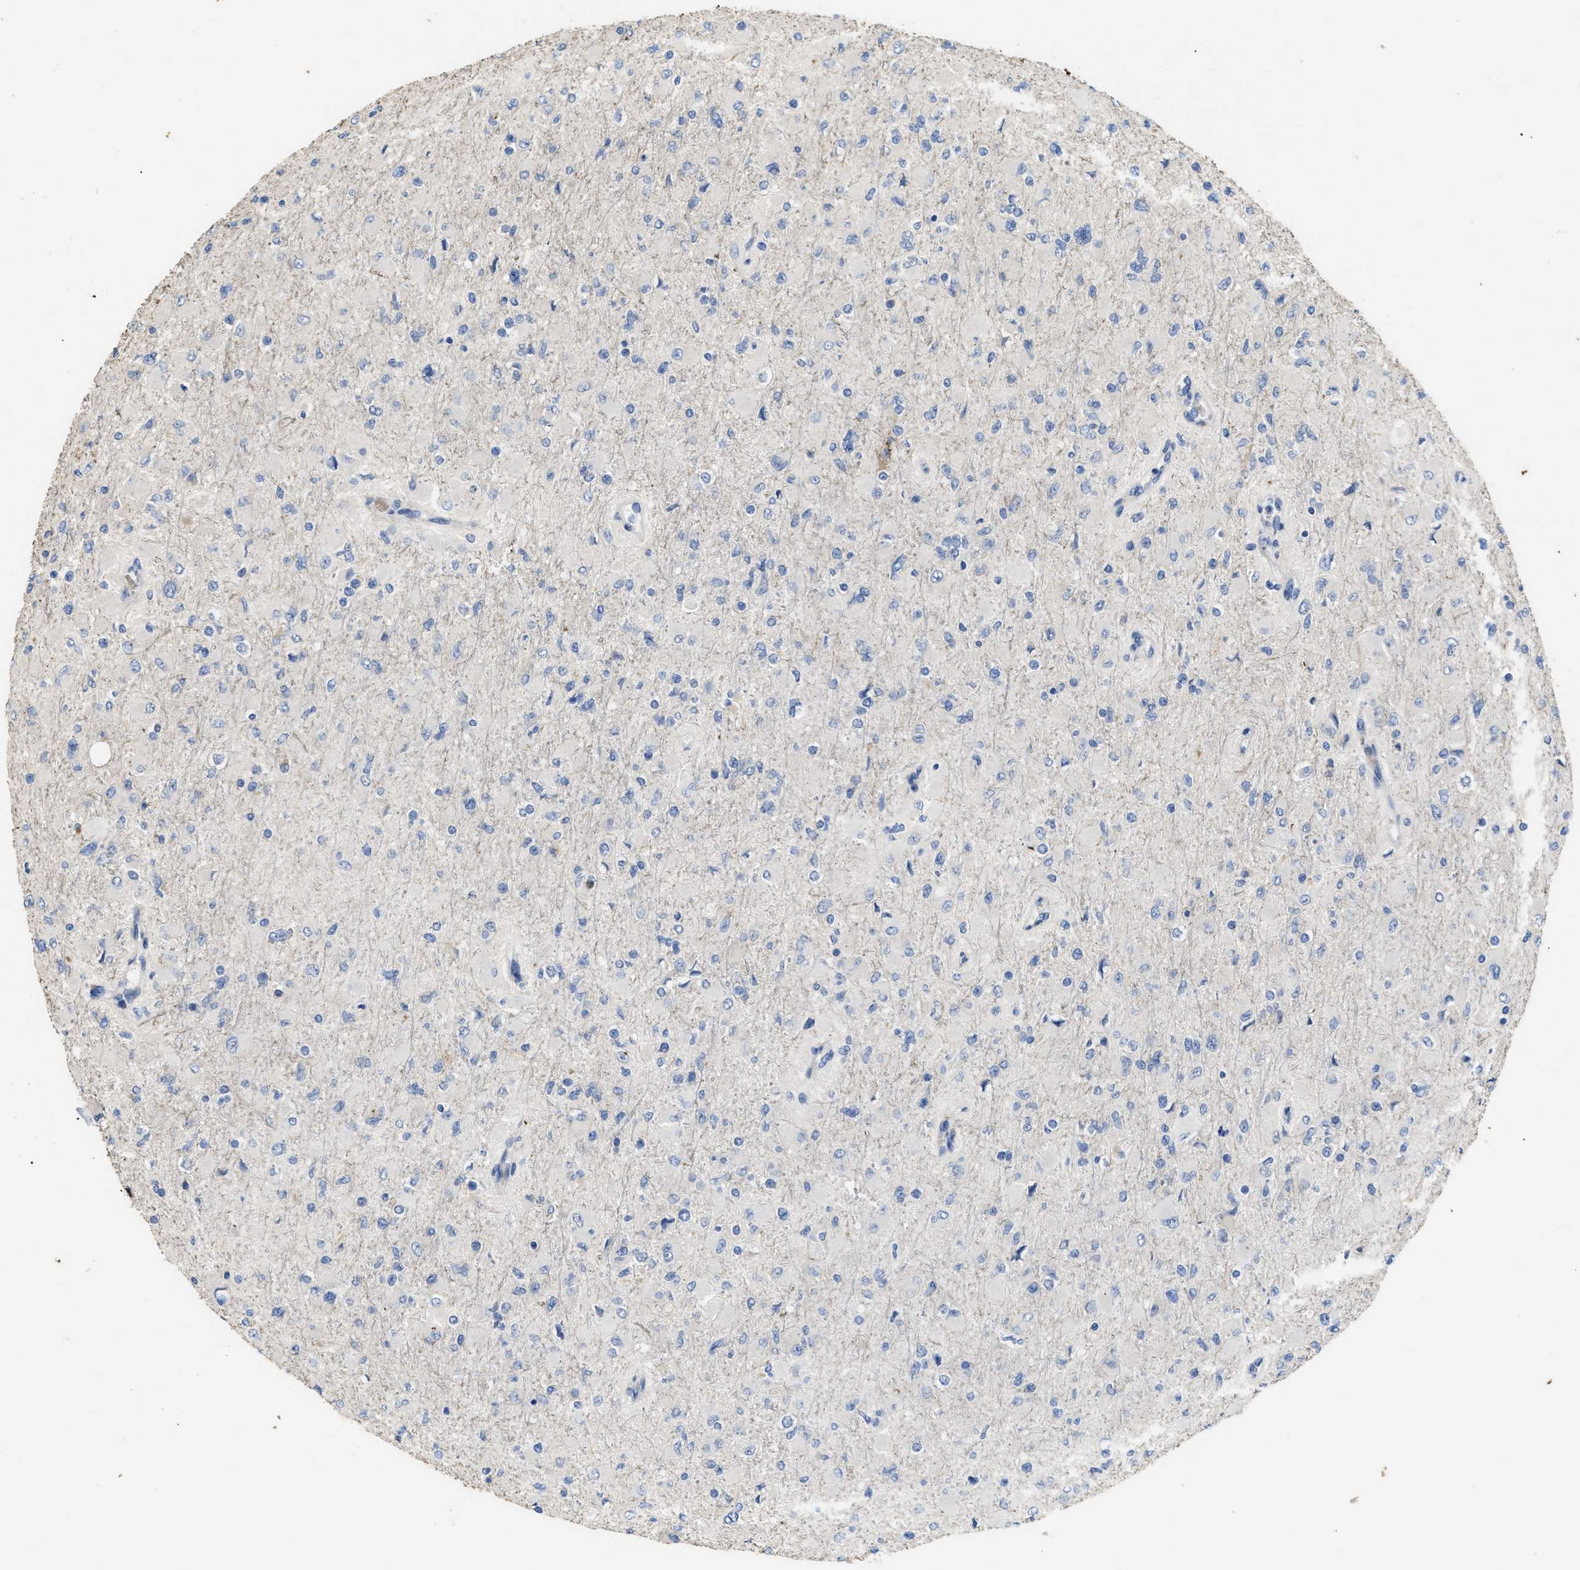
{"staining": {"intensity": "negative", "quantity": "none", "location": "none"}, "tissue": "glioma", "cell_type": "Tumor cells", "image_type": "cancer", "snomed": [{"axis": "morphology", "description": "Glioma, malignant, High grade"}, {"axis": "topography", "description": "Cerebral cortex"}], "caption": "IHC image of human glioma stained for a protein (brown), which displays no positivity in tumor cells. (Immunohistochemistry, brightfield microscopy, high magnification).", "gene": "CDPF1", "patient": {"sex": "female", "age": 36}}